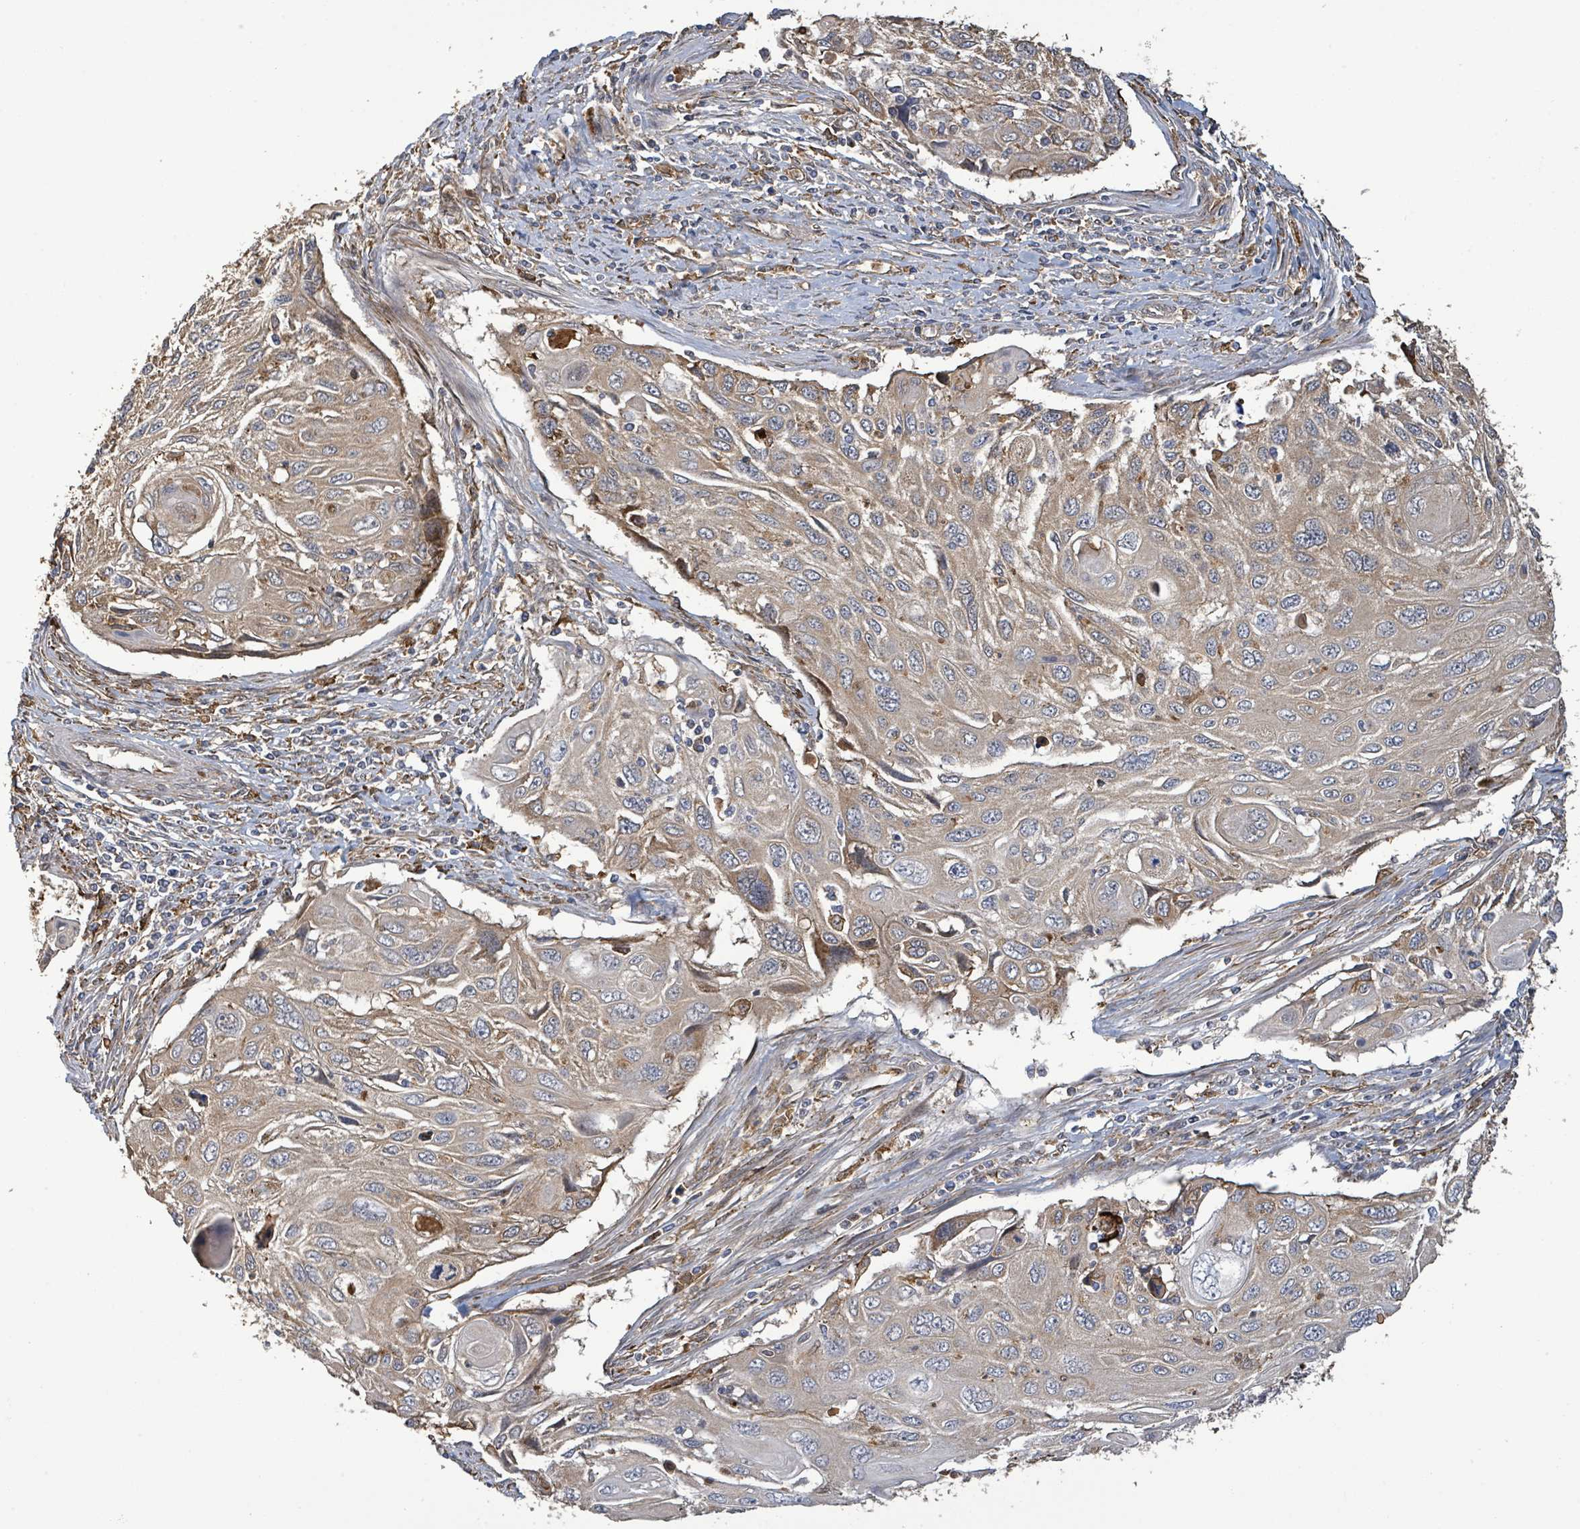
{"staining": {"intensity": "weak", "quantity": "25%-75%", "location": "cytoplasmic/membranous"}, "tissue": "cervical cancer", "cell_type": "Tumor cells", "image_type": "cancer", "snomed": [{"axis": "morphology", "description": "Squamous cell carcinoma, NOS"}, {"axis": "topography", "description": "Cervix"}], "caption": "This photomicrograph shows IHC staining of cervical cancer, with low weak cytoplasmic/membranous positivity in about 25%-75% of tumor cells.", "gene": "ARPIN", "patient": {"sex": "female", "age": 70}}